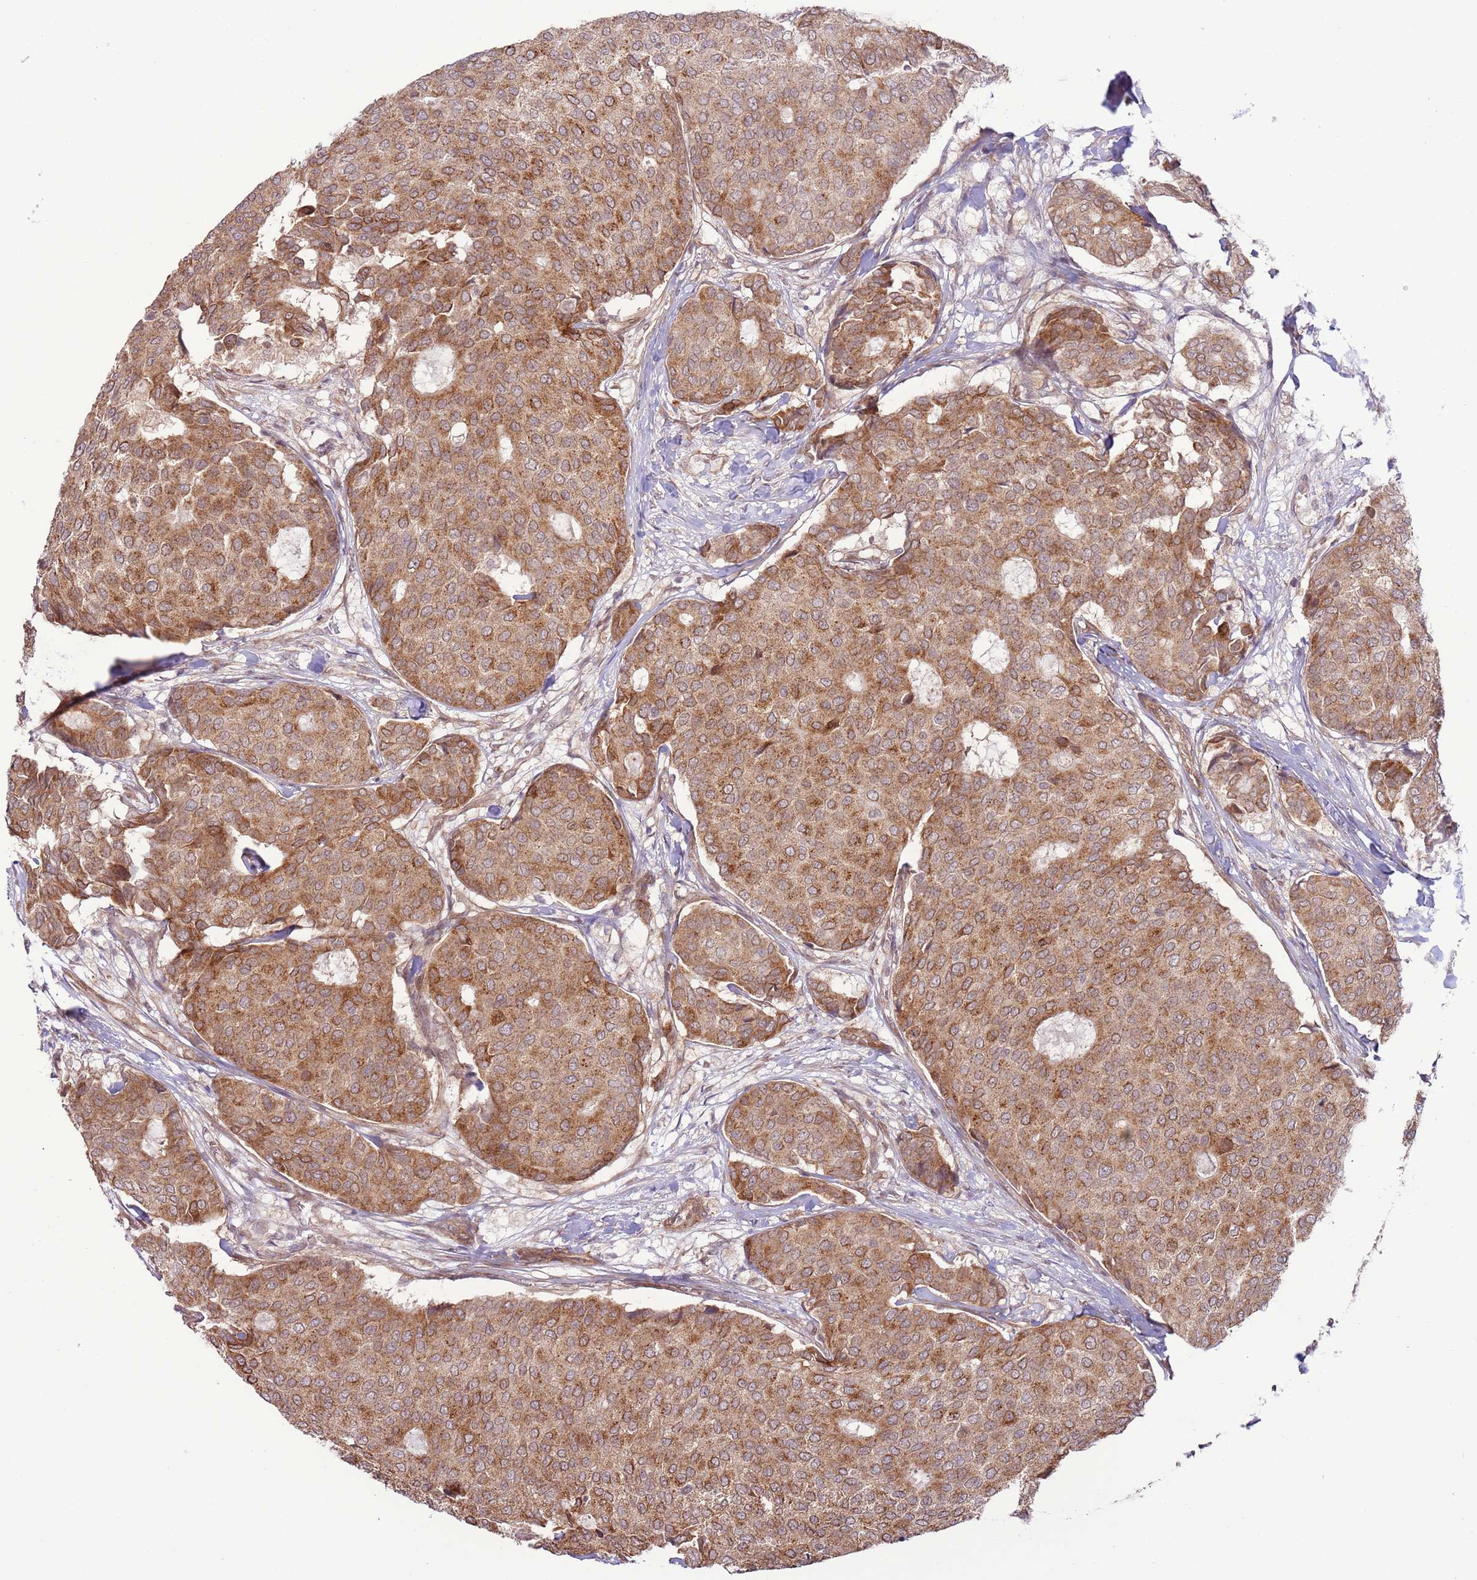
{"staining": {"intensity": "moderate", "quantity": ">75%", "location": "cytoplasmic/membranous"}, "tissue": "breast cancer", "cell_type": "Tumor cells", "image_type": "cancer", "snomed": [{"axis": "morphology", "description": "Duct carcinoma"}, {"axis": "topography", "description": "Breast"}], "caption": "Immunohistochemistry micrograph of neoplastic tissue: breast infiltrating ductal carcinoma stained using immunohistochemistry exhibits medium levels of moderate protein expression localized specifically in the cytoplasmic/membranous of tumor cells, appearing as a cytoplasmic/membranous brown color.", "gene": "DCAF4", "patient": {"sex": "female", "age": 75}}